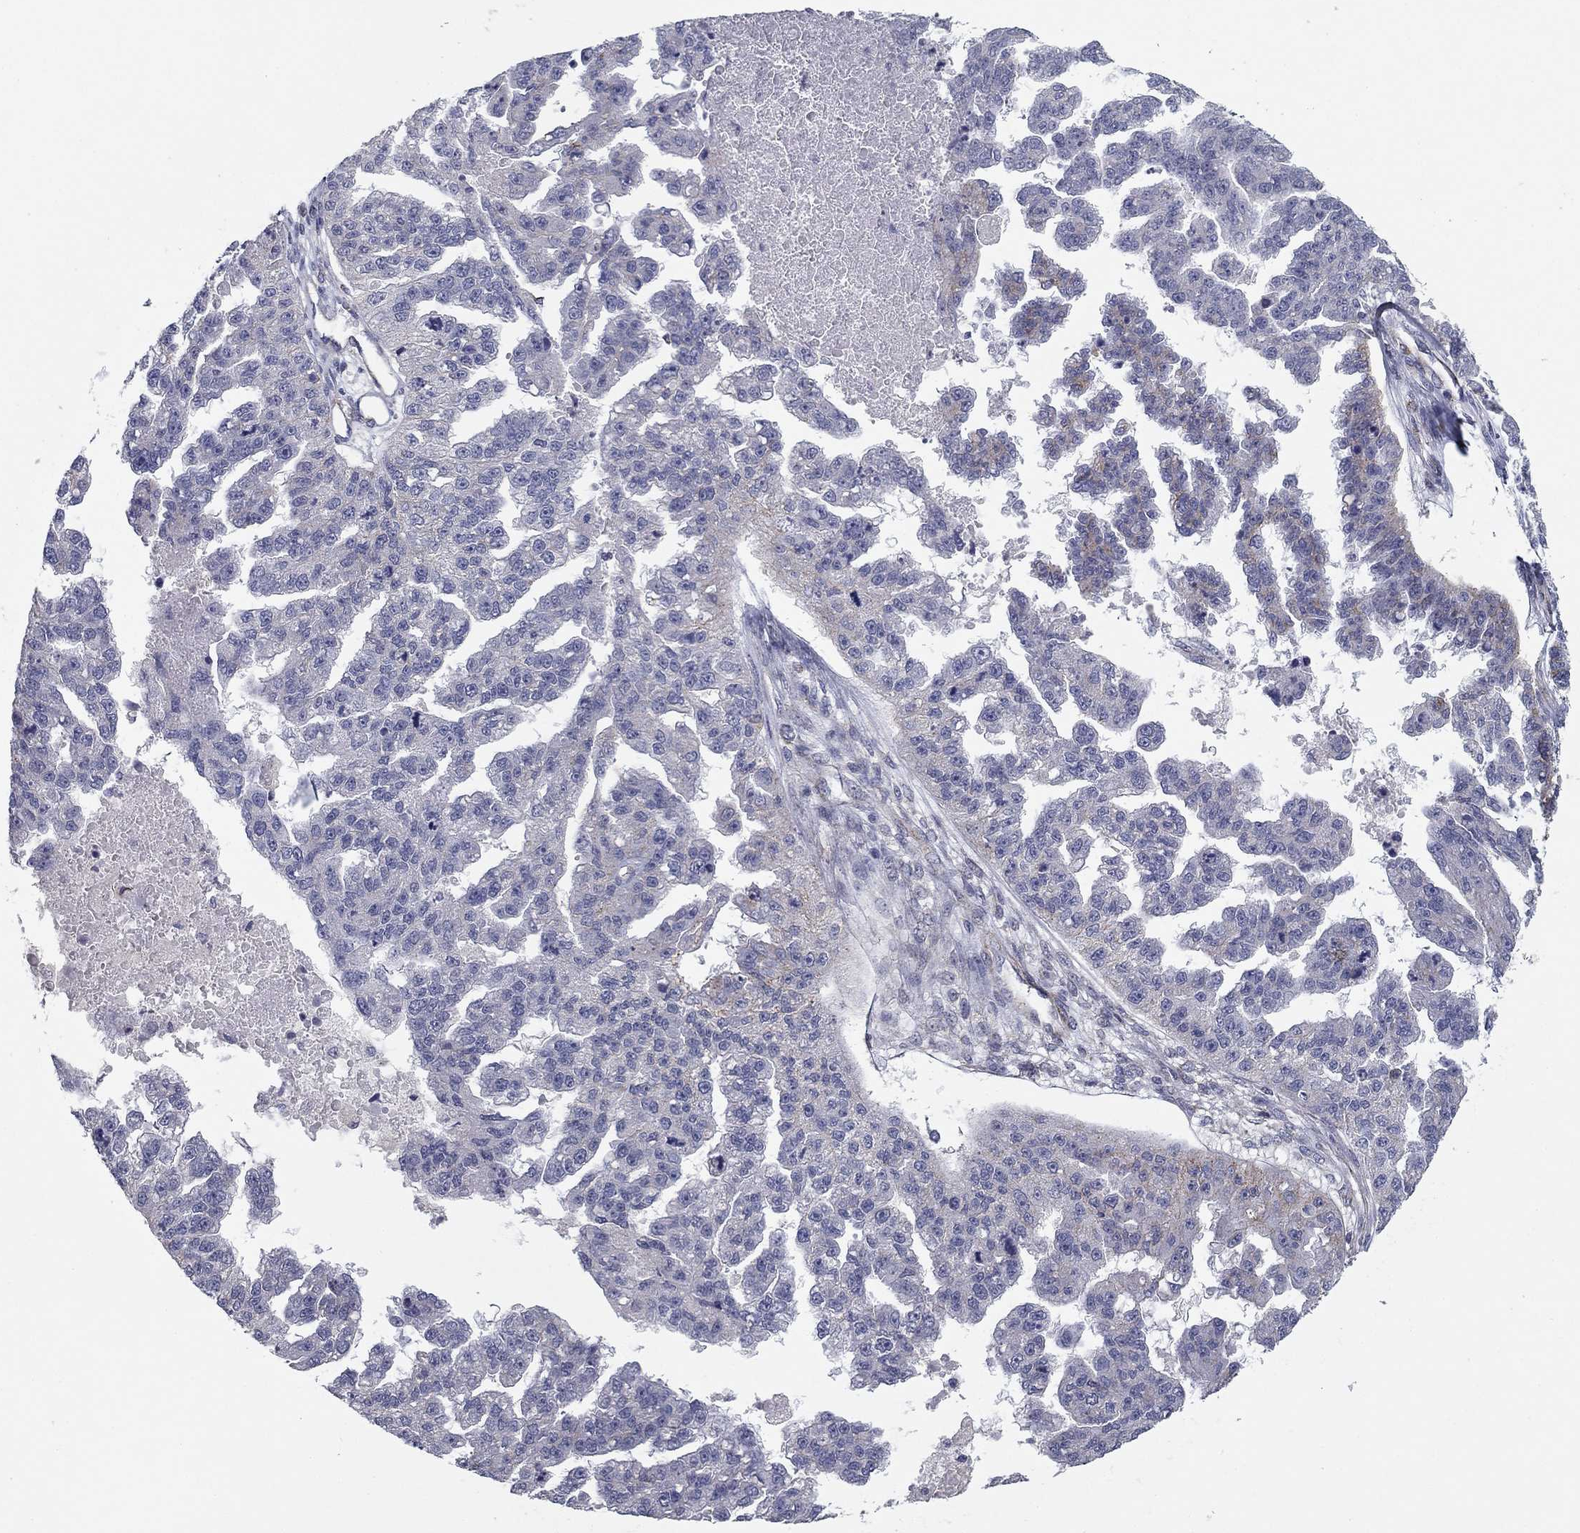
{"staining": {"intensity": "negative", "quantity": "none", "location": "none"}, "tissue": "ovarian cancer", "cell_type": "Tumor cells", "image_type": "cancer", "snomed": [{"axis": "morphology", "description": "Cystadenocarcinoma, serous, NOS"}, {"axis": "topography", "description": "Ovary"}], "caption": "A histopathology image of human ovarian serous cystadenocarcinoma is negative for staining in tumor cells.", "gene": "SEPTIN3", "patient": {"sex": "female", "age": 58}}